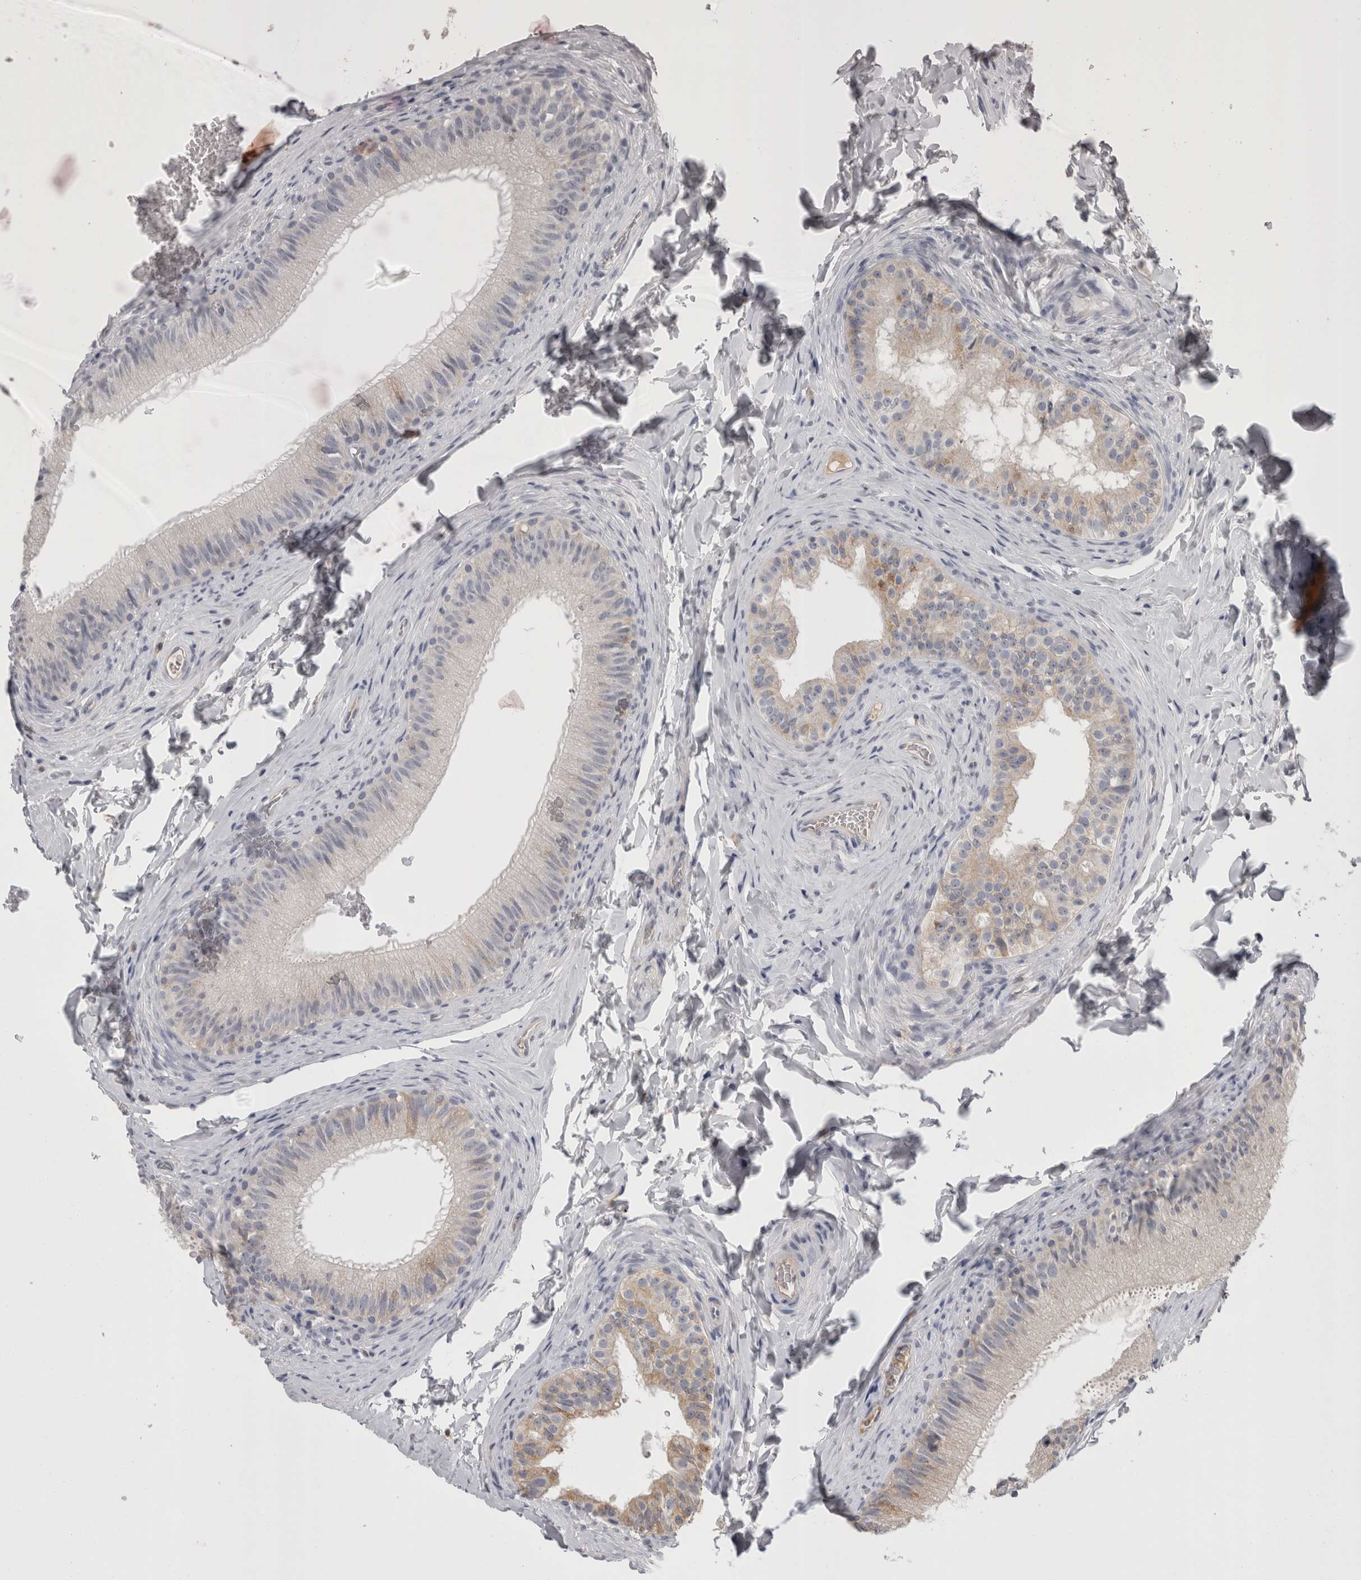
{"staining": {"intensity": "weak", "quantity": "25%-75%", "location": "cytoplasmic/membranous"}, "tissue": "epididymis", "cell_type": "Glandular cells", "image_type": "normal", "snomed": [{"axis": "morphology", "description": "Normal tissue, NOS"}, {"axis": "topography", "description": "Epididymis"}], "caption": "Epididymis stained with immunohistochemistry exhibits weak cytoplasmic/membranous staining in about 25%-75% of glandular cells.", "gene": "PON3", "patient": {"sex": "male", "age": 49}}